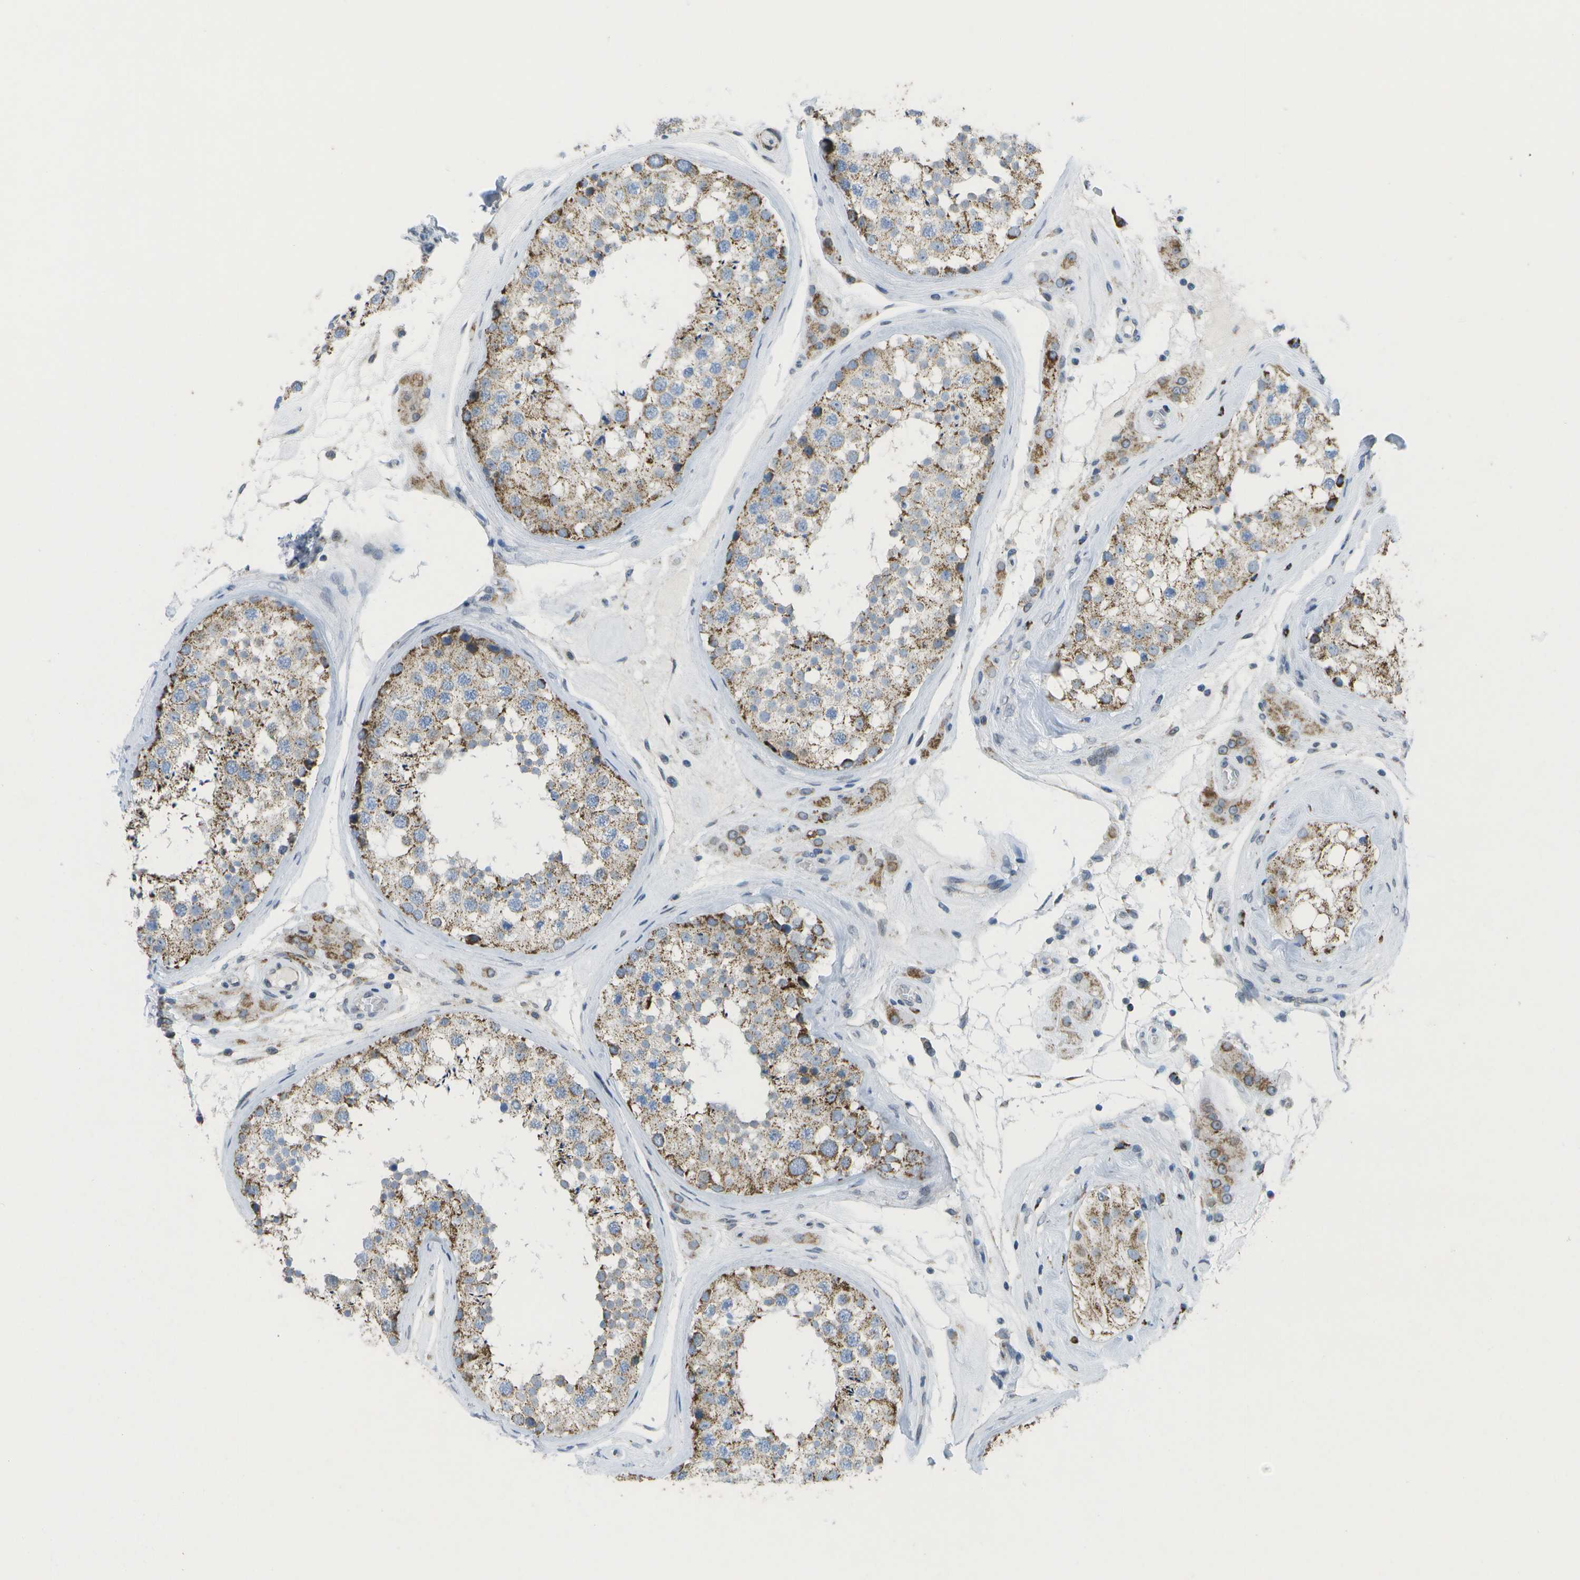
{"staining": {"intensity": "moderate", "quantity": ">75%", "location": "cytoplasmic/membranous"}, "tissue": "testis", "cell_type": "Cells in seminiferous ducts", "image_type": "normal", "snomed": [{"axis": "morphology", "description": "Normal tissue, NOS"}, {"axis": "topography", "description": "Testis"}], "caption": "IHC of benign human testis exhibits medium levels of moderate cytoplasmic/membranous expression in approximately >75% of cells in seminiferous ducts. The protein is shown in brown color, while the nuclei are stained blue.", "gene": "TMEM223", "patient": {"sex": "male", "age": 46}}